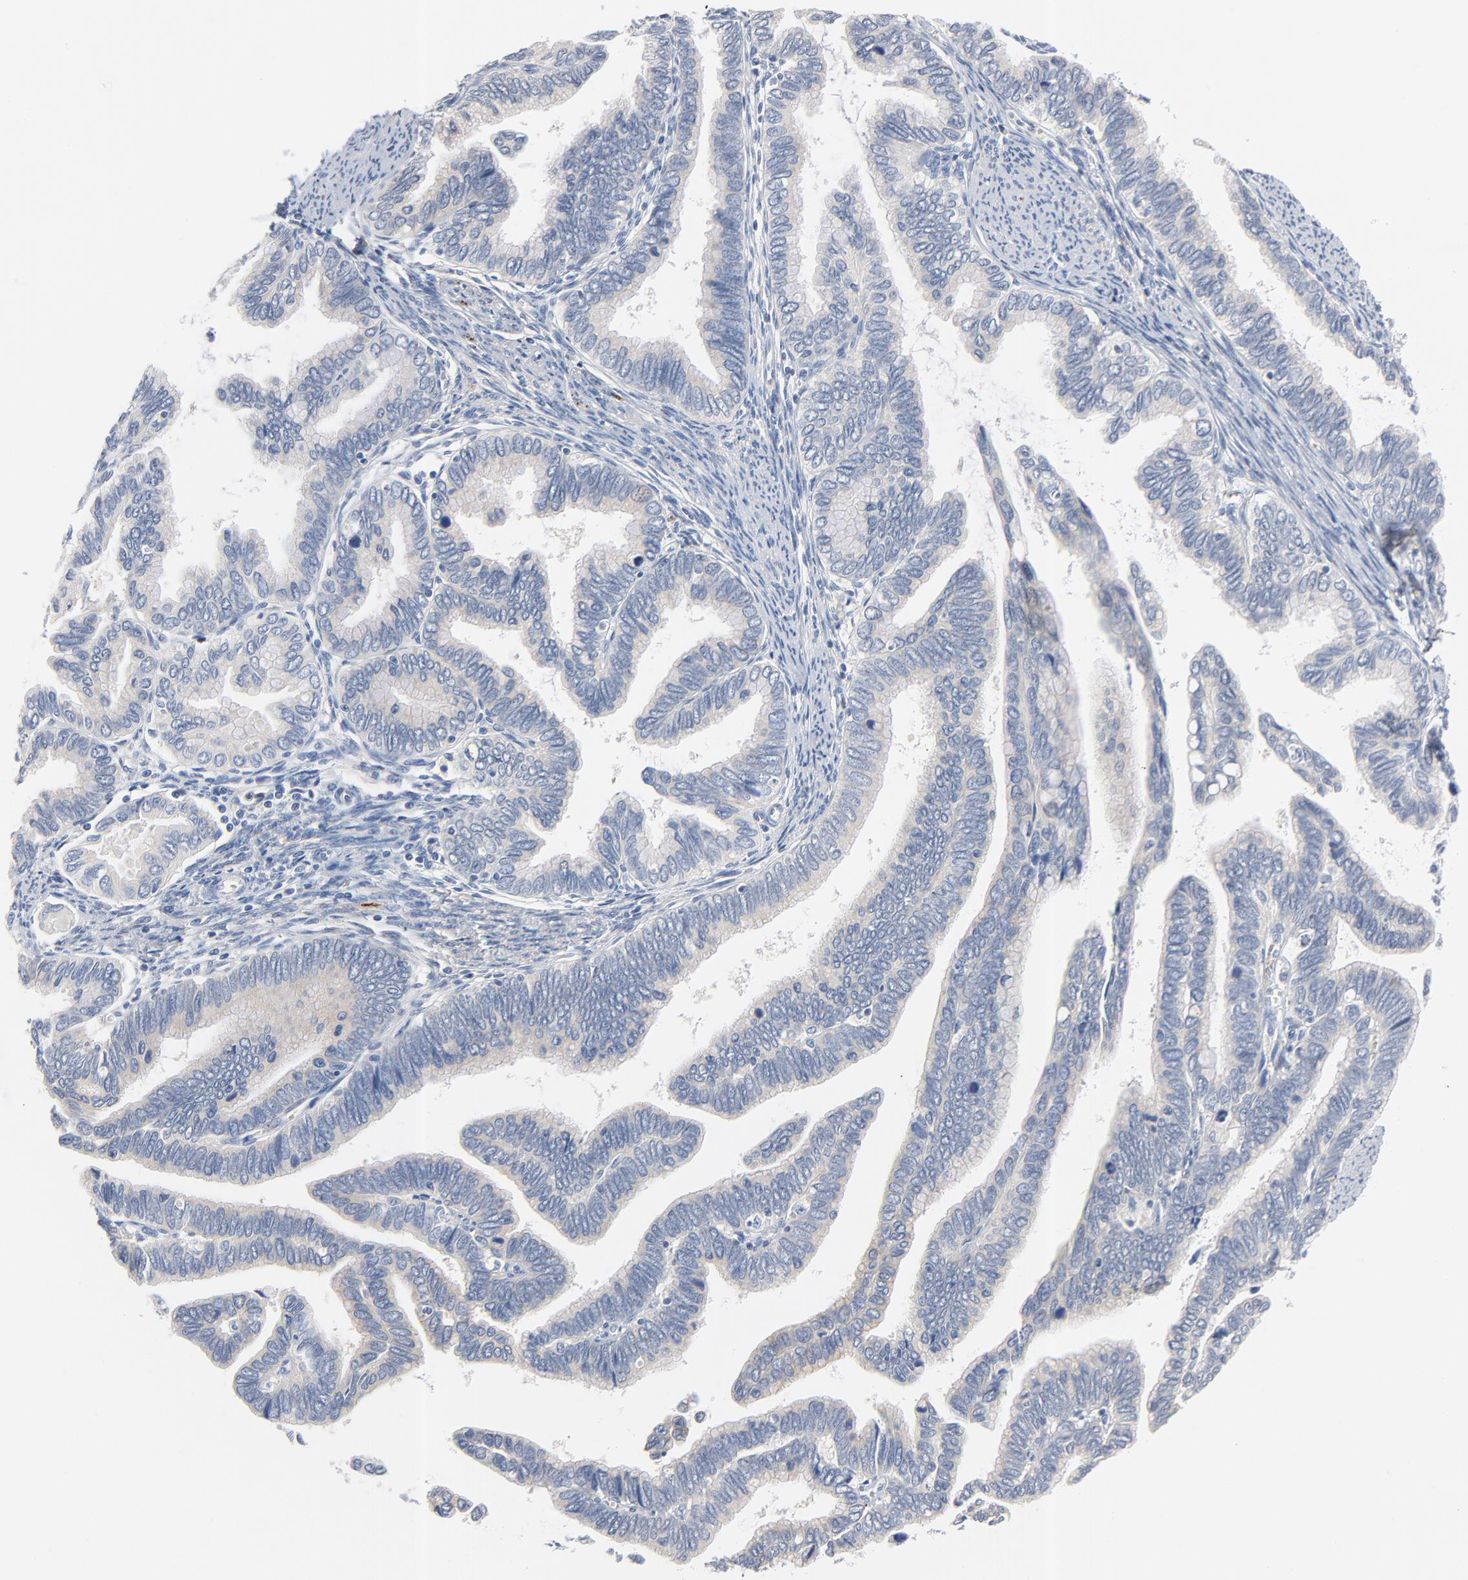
{"staining": {"intensity": "negative", "quantity": "none", "location": "none"}, "tissue": "cervical cancer", "cell_type": "Tumor cells", "image_type": "cancer", "snomed": [{"axis": "morphology", "description": "Adenocarcinoma, NOS"}, {"axis": "topography", "description": "Cervix"}], "caption": "Immunohistochemistry (IHC) of adenocarcinoma (cervical) reveals no expression in tumor cells.", "gene": "IFT43", "patient": {"sex": "female", "age": 49}}